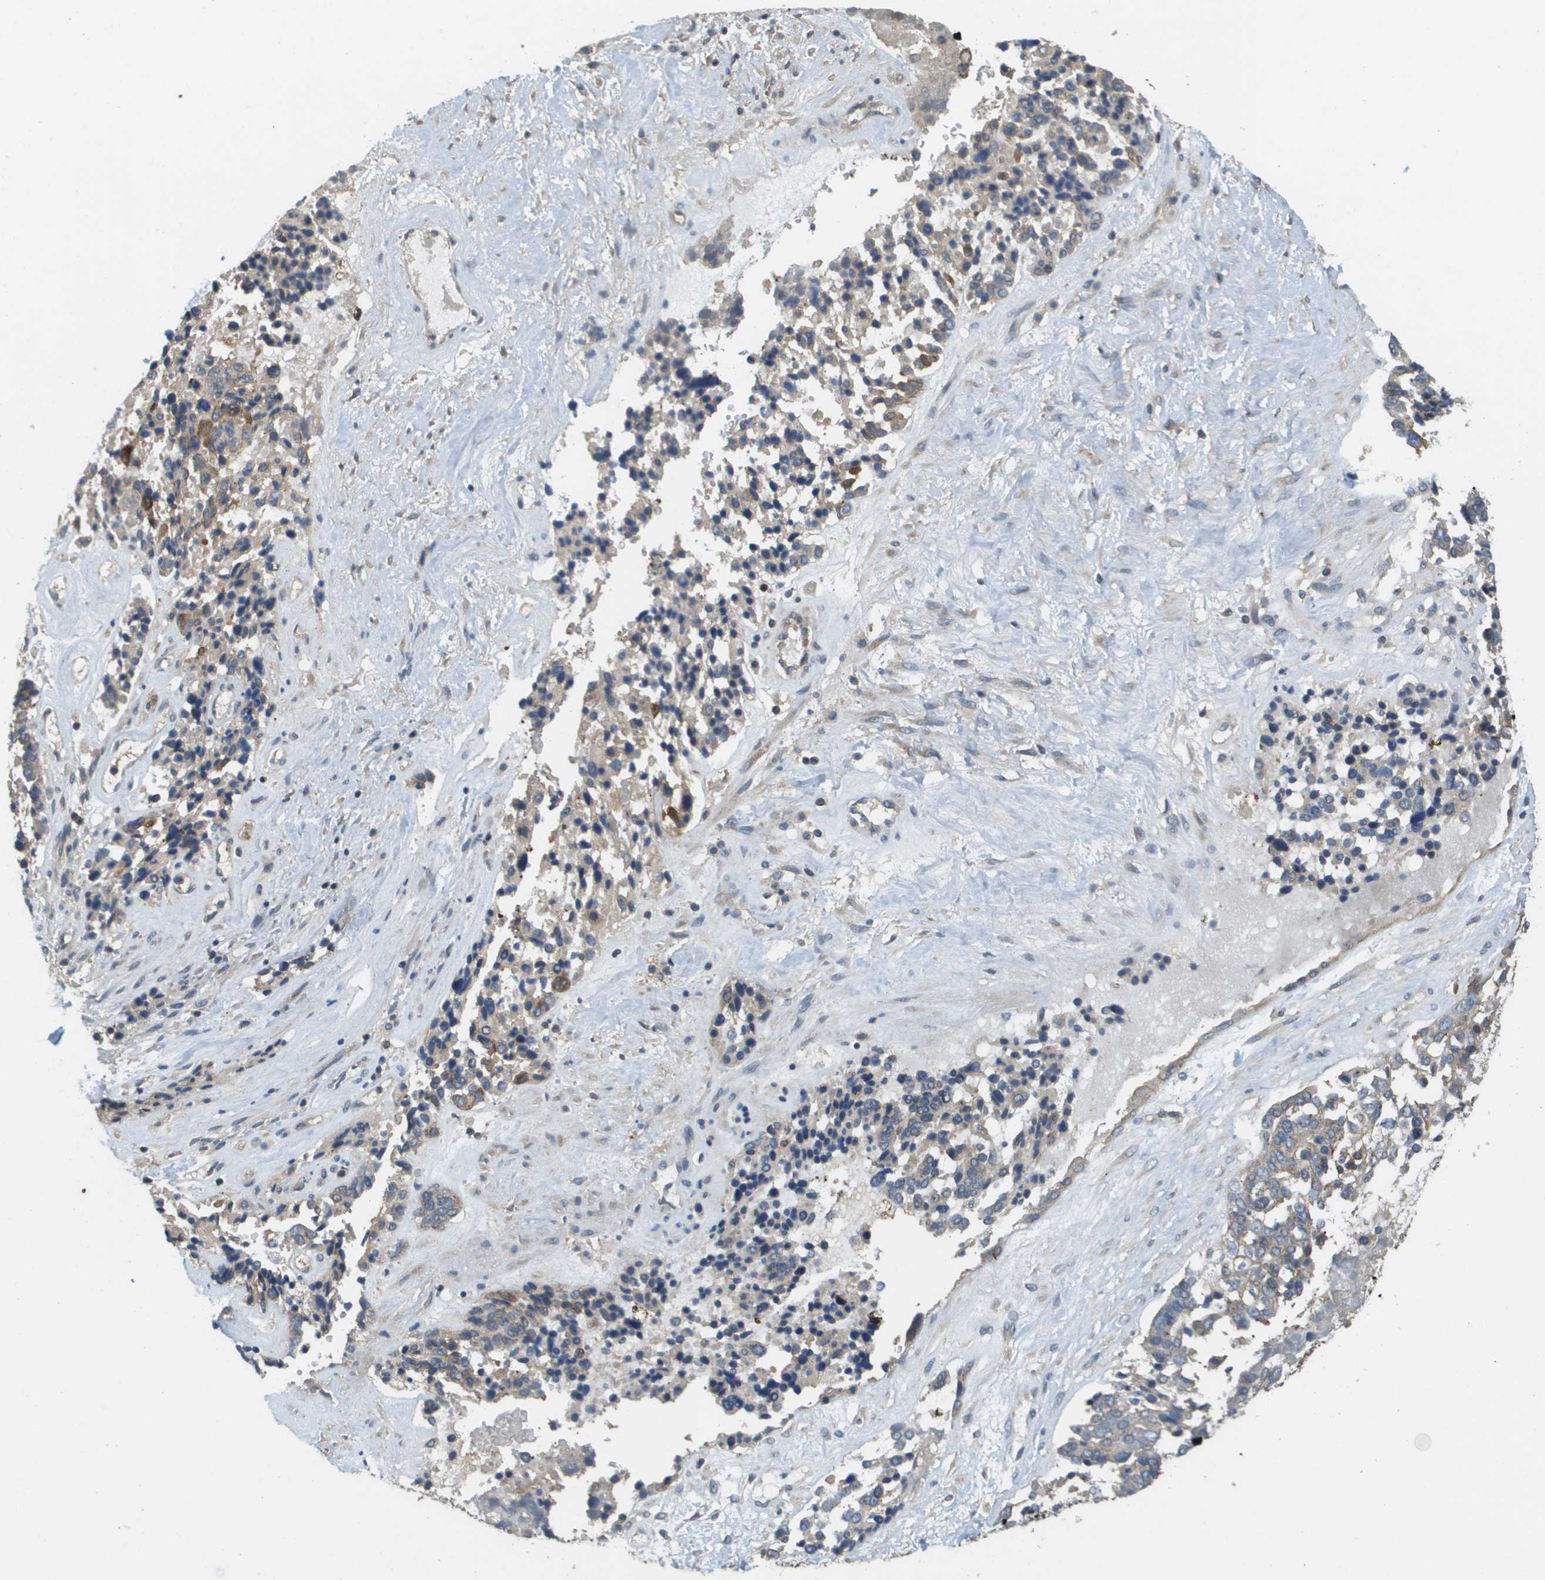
{"staining": {"intensity": "weak", "quantity": "<25%", "location": "cytoplasmic/membranous"}, "tissue": "ovarian cancer", "cell_type": "Tumor cells", "image_type": "cancer", "snomed": [{"axis": "morphology", "description": "Cystadenocarcinoma, serous, NOS"}, {"axis": "topography", "description": "Ovary"}], "caption": "Immunohistochemical staining of human serous cystadenocarcinoma (ovarian) shows no significant expression in tumor cells.", "gene": "KRT23", "patient": {"sex": "female", "age": 44}}